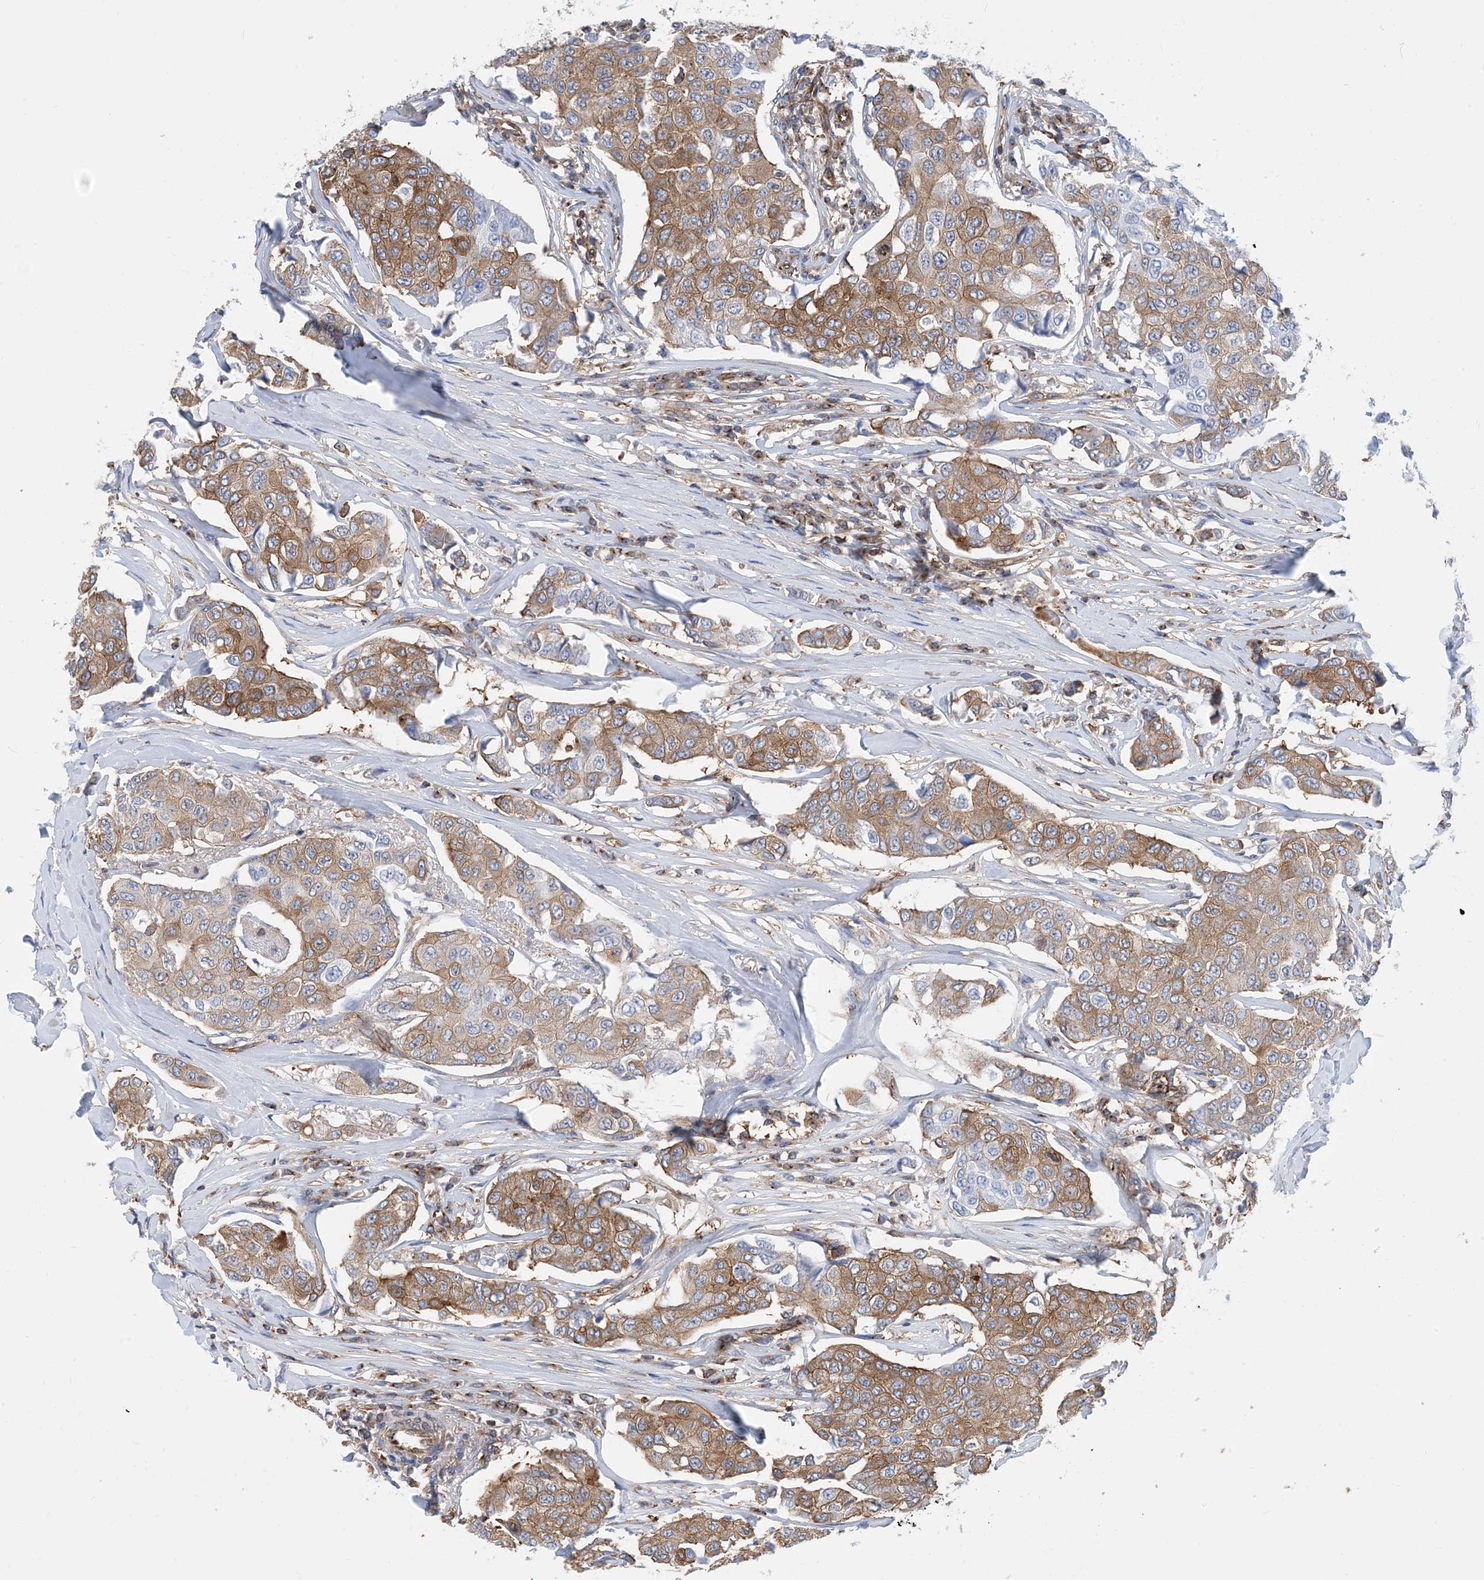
{"staining": {"intensity": "moderate", "quantity": ">75%", "location": "cytoplasmic/membranous"}, "tissue": "breast cancer", "cell_type": "Tumor cells", "image_type": "cancer", "snomed": [{"axis": "morphology", "description": "Duct carcinoma"}, {"axis": "topography", "description": "Breast"}], "caption": "The photomicrograph reveals a brown stain indicating the presence of a protein in the cytoplasmic/membranous of tumor cells in breast intraductal carcinoma.", "gene": "DYNC1LI1", "patient": {"sex": "female", "age": 80}}